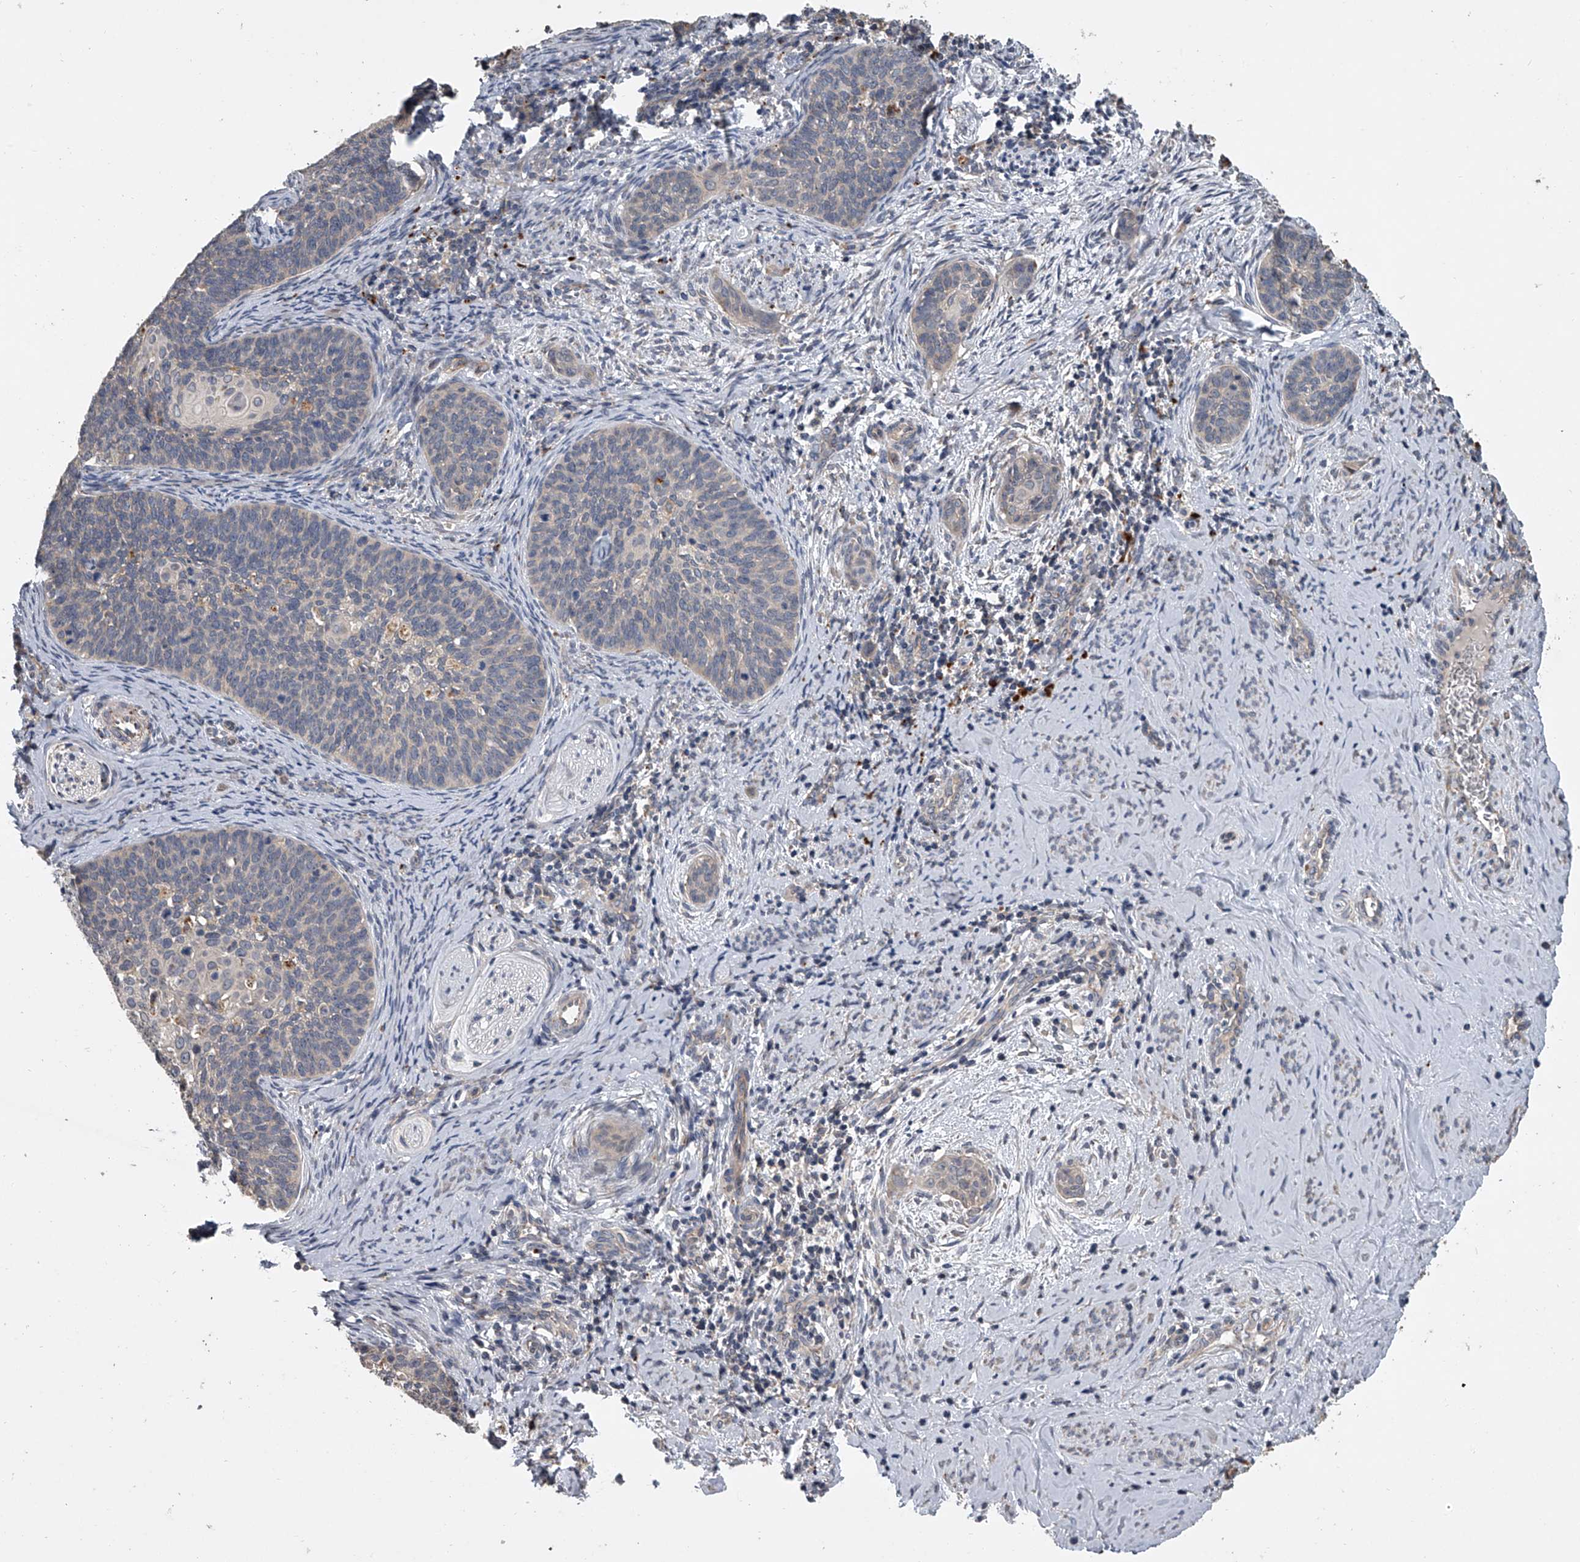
{"staining": {"intensity": "negative", "quantity": "none", "location": "none"}, "tissue": "cervical cancer", "cell_type": "Tumor cells", "image_type": "cancer", "snomed": [{"axis": "morphology", "description": "Squamous cell carcinoma, NOS"}, {"axis": "topography", "description": "Cervix"}], "caption": "Tumor cells show no significant protein staining in cervical cancer.", "gene": "DOCK9", "patient": {"sex": "female", "age": 33}}